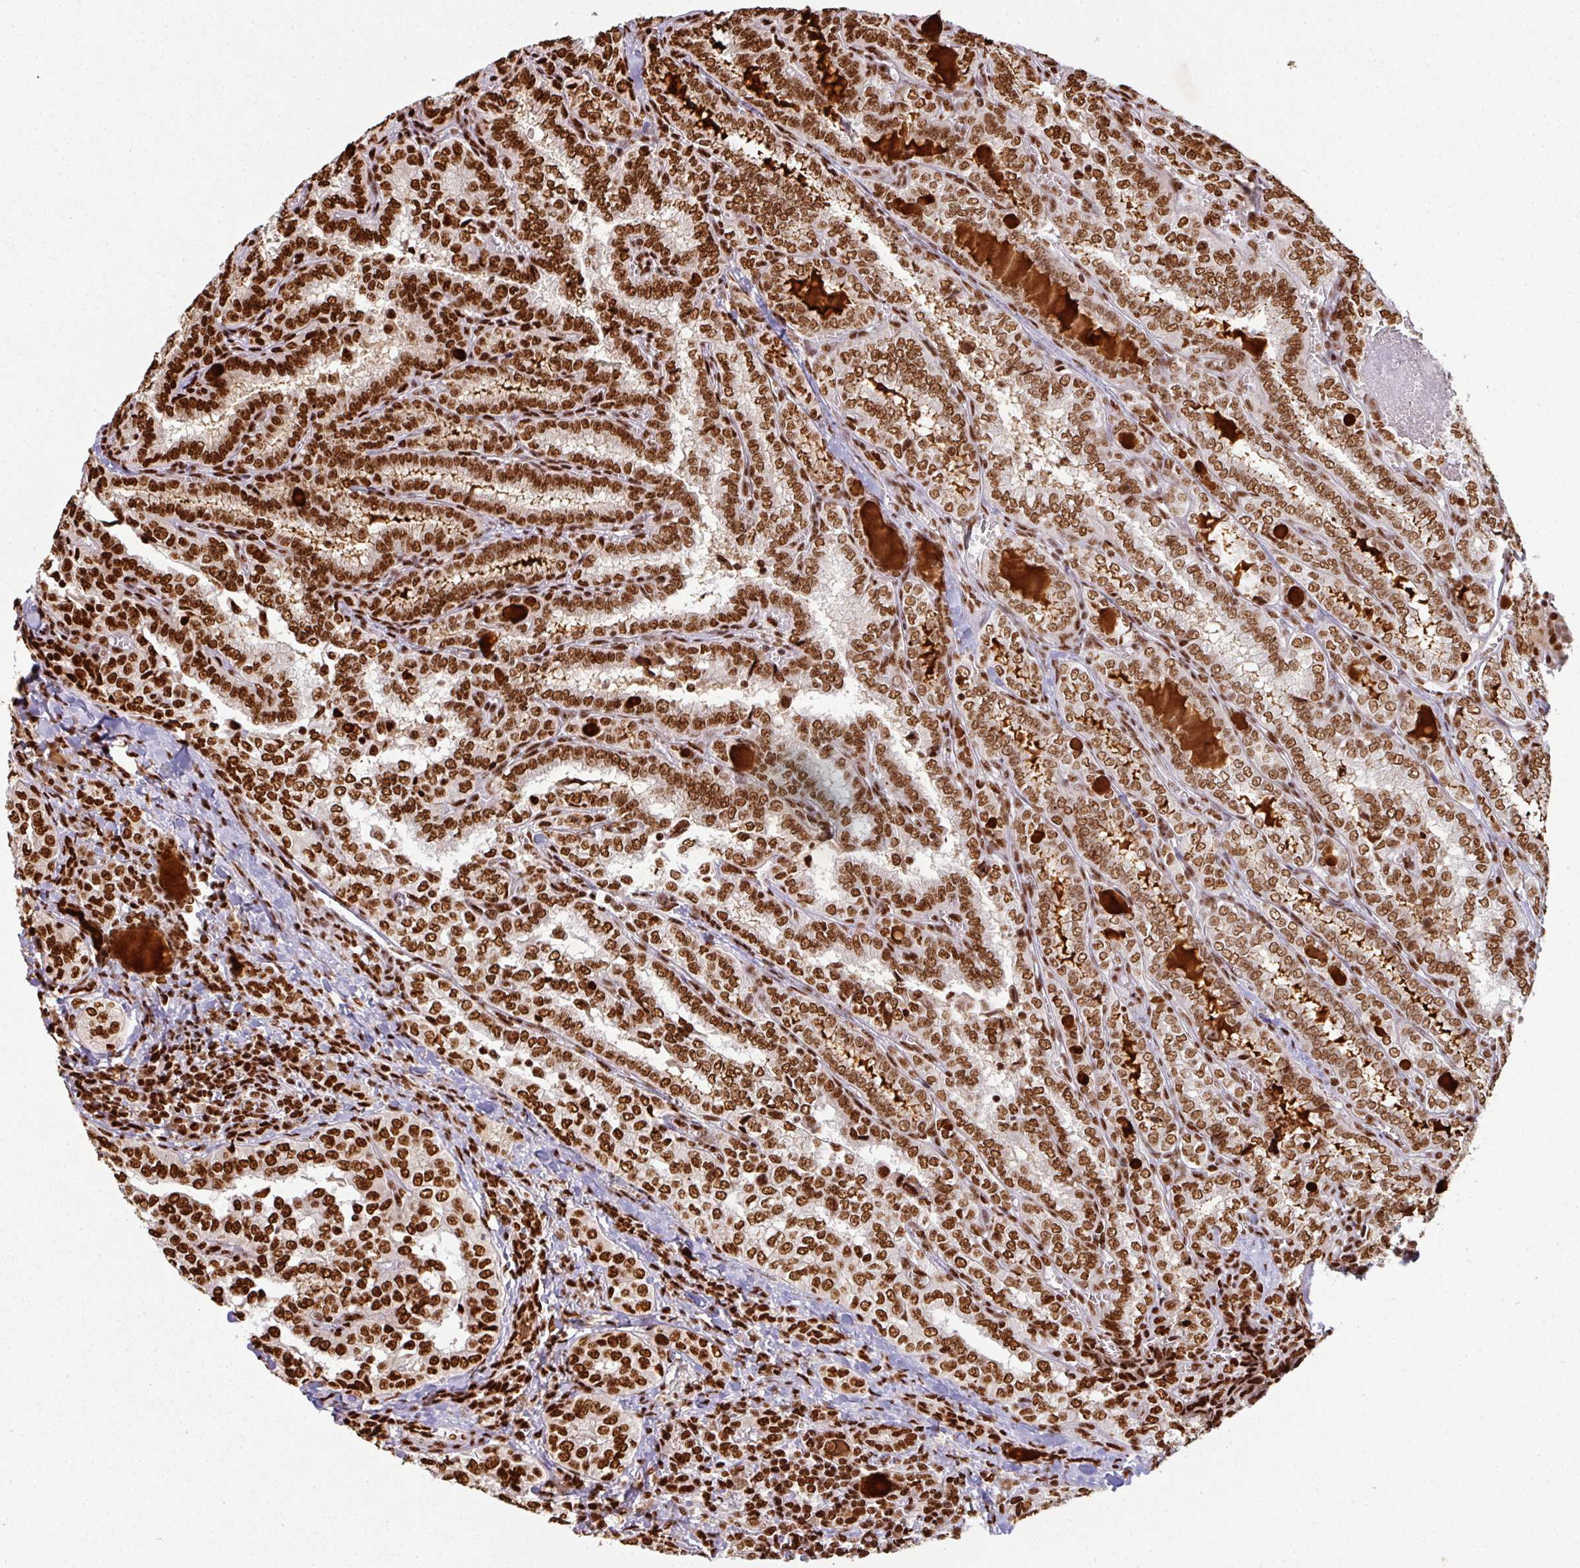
{"staining": {"intensity": "strong", "quantity": ">75%", "location": "nuclear"}, "tissue": "thyroid cancer", "cell_type": "Tumor cells", "image_type": "cancer", "snomed": [{"axis": "morphology", "description": "Papillary adenocarcinoma, NOS"}, {"axis": "topography", "description": "Thyroid gland"}], "caption": "Thyroid papillary adenocarcinoma tissue shows strong nuclear expression in about >75% of tumor cells", "gene": "SIK3", "patient": {"sex": "female", "age": 30}}